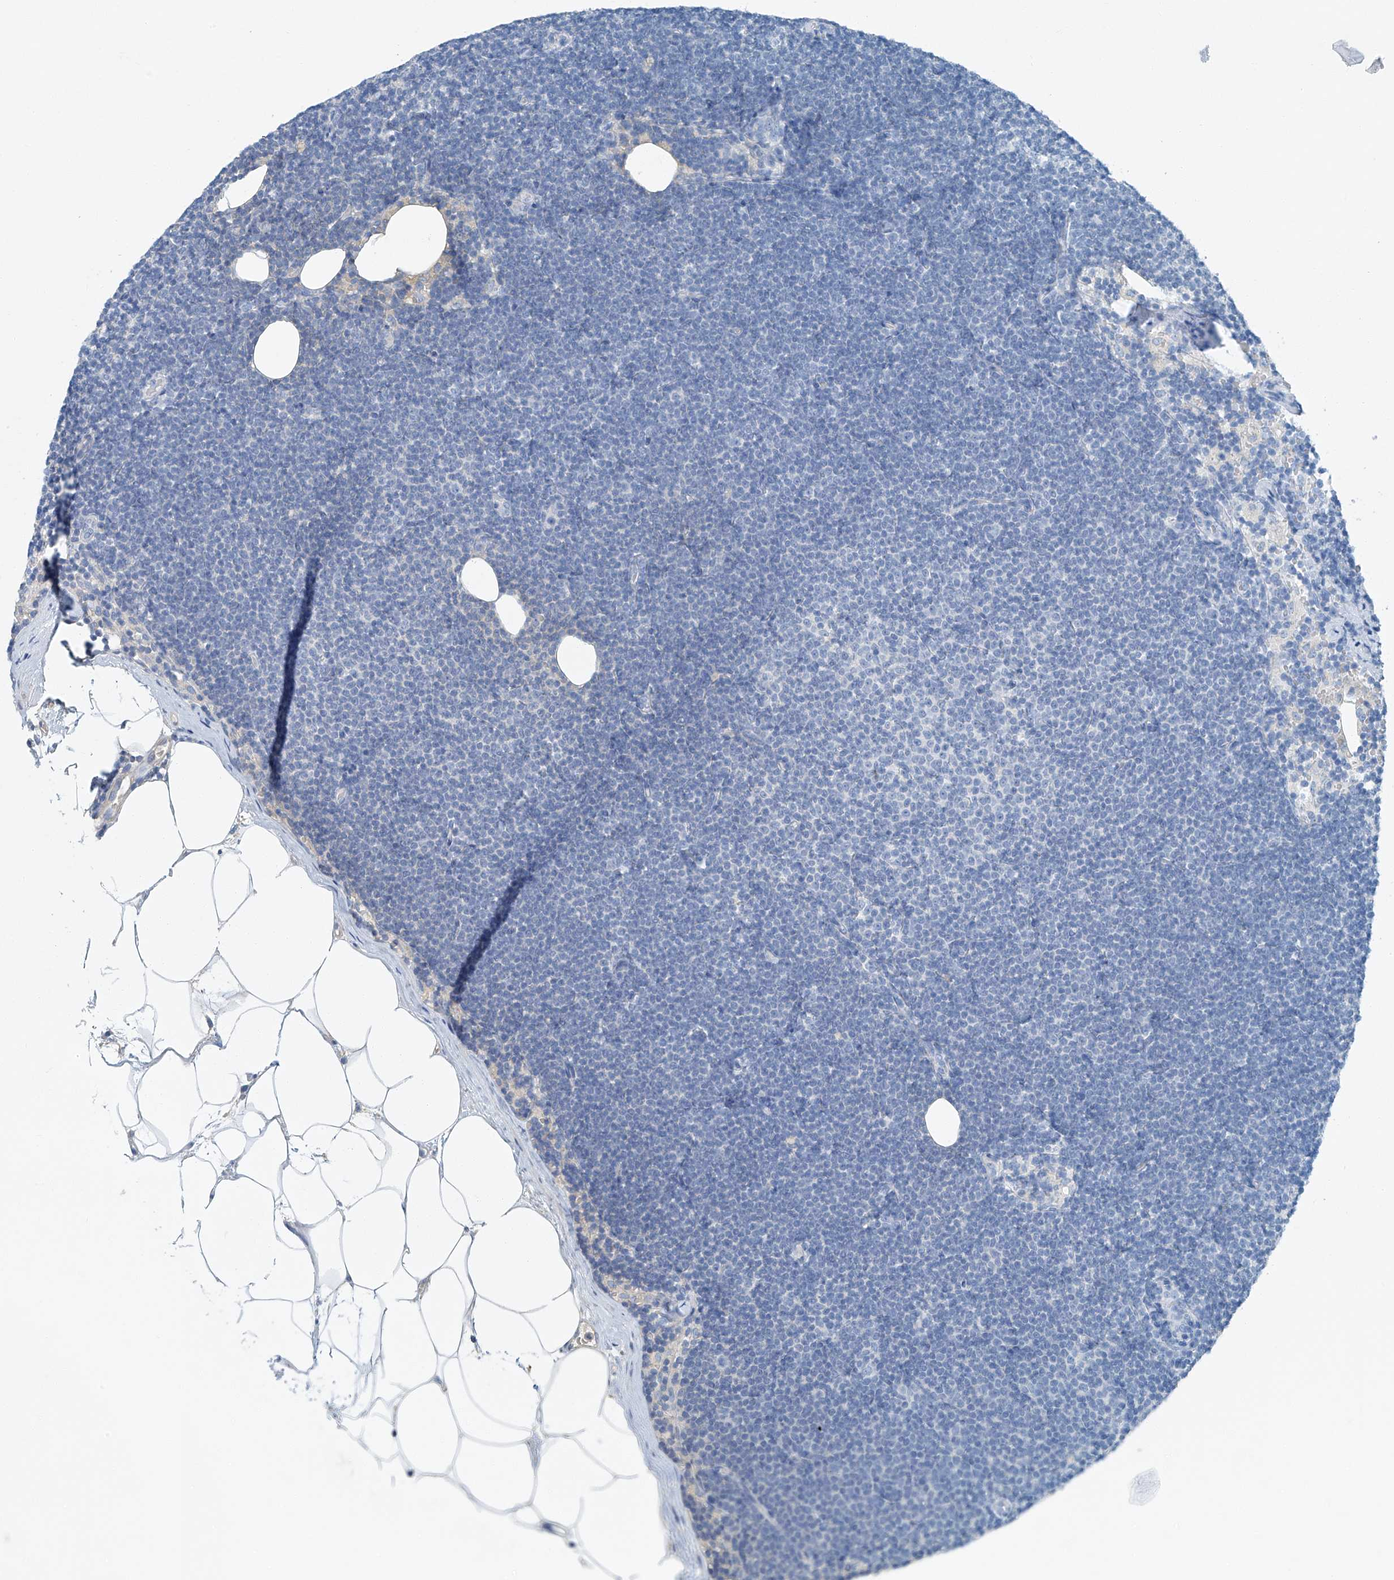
{"staining": {"intensity": "negative", "quantity": "none", "location": "none"}, "tissue": "lymphoma", "cell_type": "Tumor cells", "image_type": "cancer", "snomed": [{"axis": "morphology", "description": "Malignant lymphoma, non-Hodgkin's type, Low grade"}, {"axis": "topography", "description": "Lymph node"}], "caption": "A histopathology image of lymphoma stained for a protein shows no brown staining in tumor cells. Brightfield microscopy of immunohistochemistry stained with DAB (3,3'-diaminobenzidine) (brown) and hematoxylin (blue), captured at high magnification.", "gene": "C1orf87", "patient": {"sex": "female", "age": 53}}